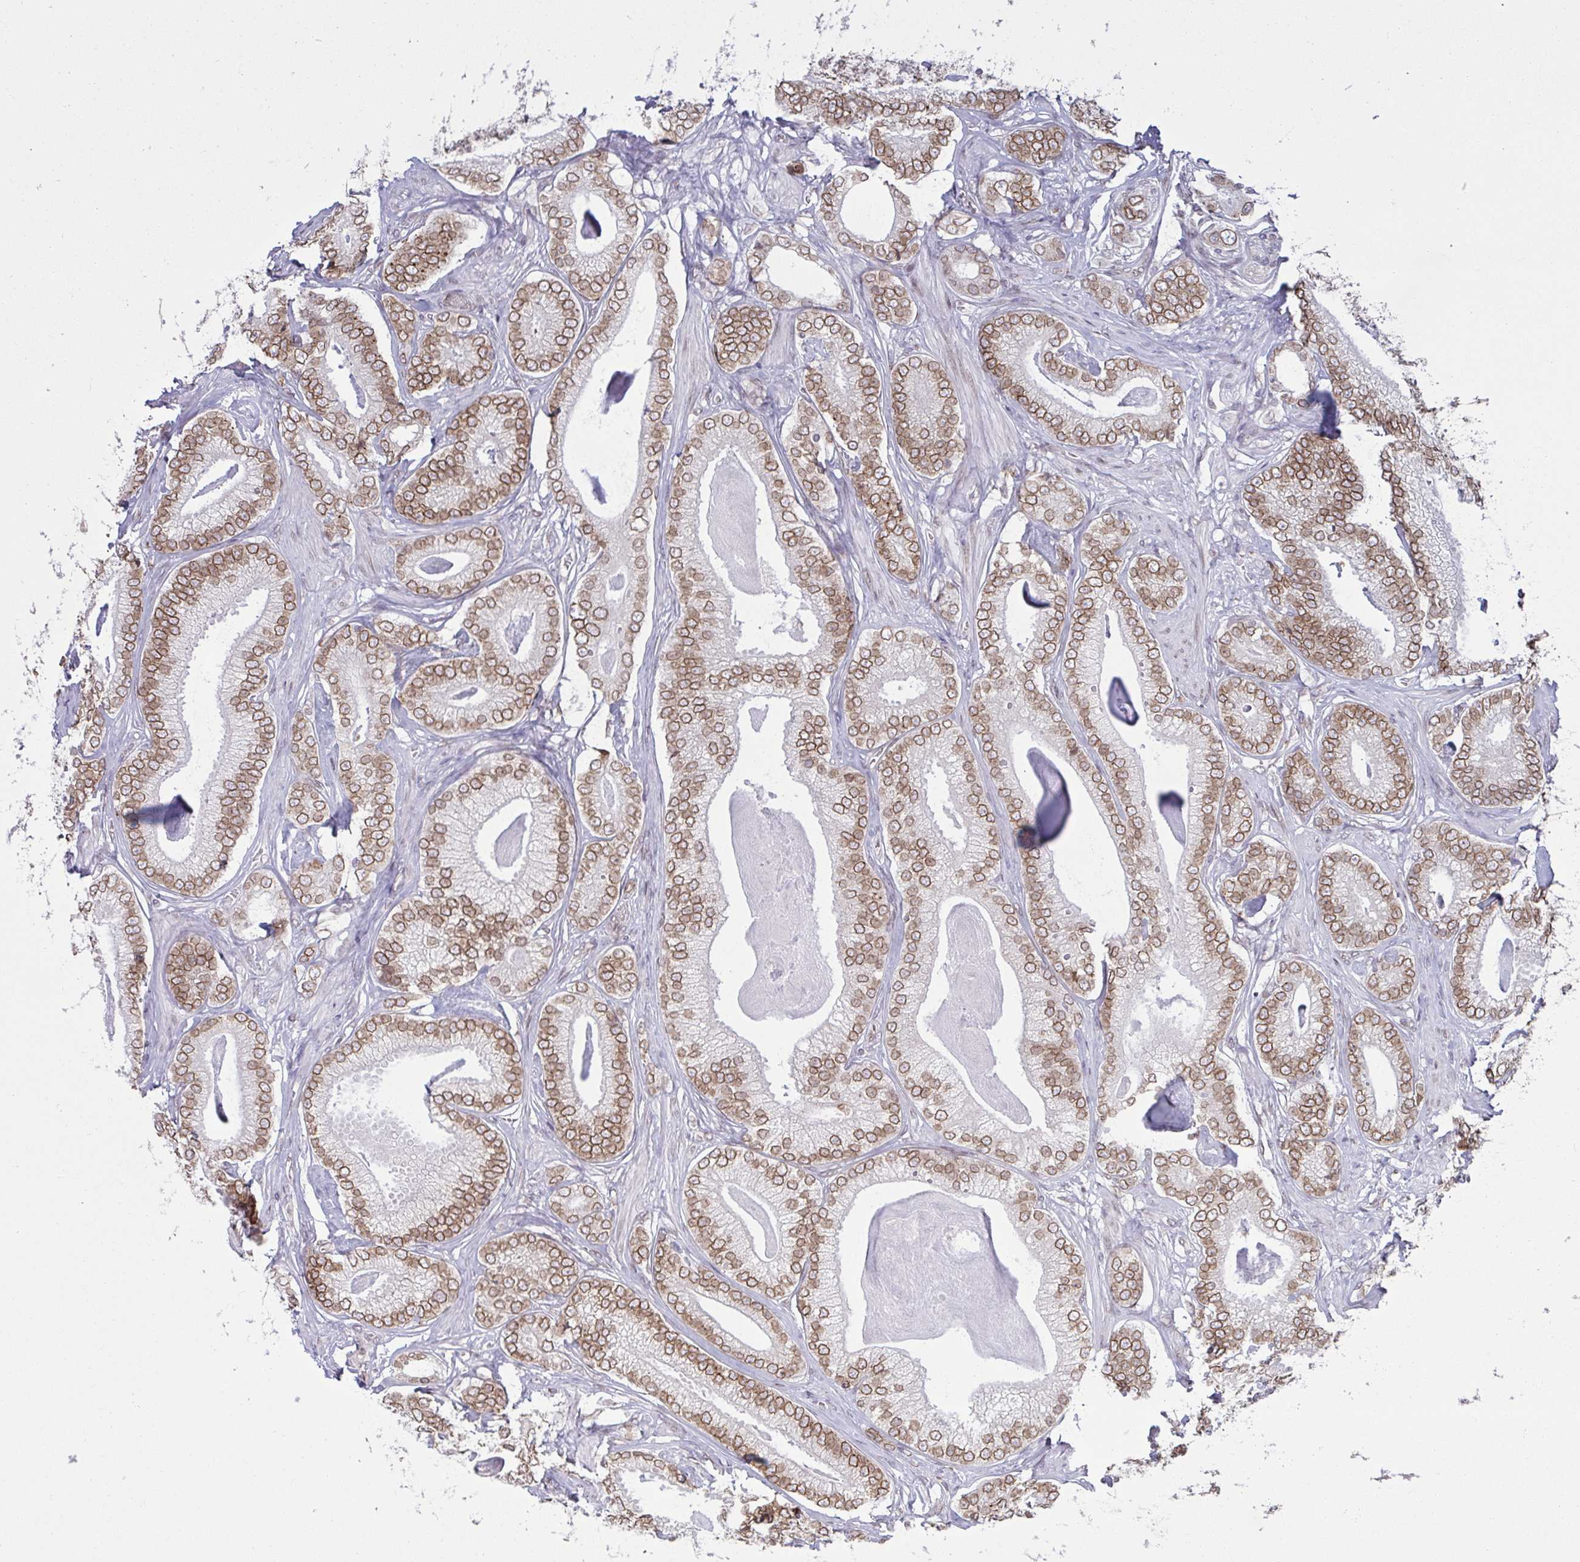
{"staining": {"intensity": "moderate", "quantity": ">75%", "location": "cytoplasmic/membranous,nuclear"}, "tissue": "prostate cancer", "cell_type": "Tumor cells", "image_type": "cancer", "snomed": [{"axis": "morphology", "description": "Adenocarcinoma, Low grade"}, {"axis": "topography", "description": "Prostate"}], "caption": "Prostate cancer was stained to show a protein in brown. There is medium levels of moderate cytoplasmic/membranous and nuclear expression in about >75% of tumor cells. (brown staining indicates protein expression, while blue staining denotes nuclei).", "gene": "RANBP2", "patient": {"sex": "male", "age": 63}}